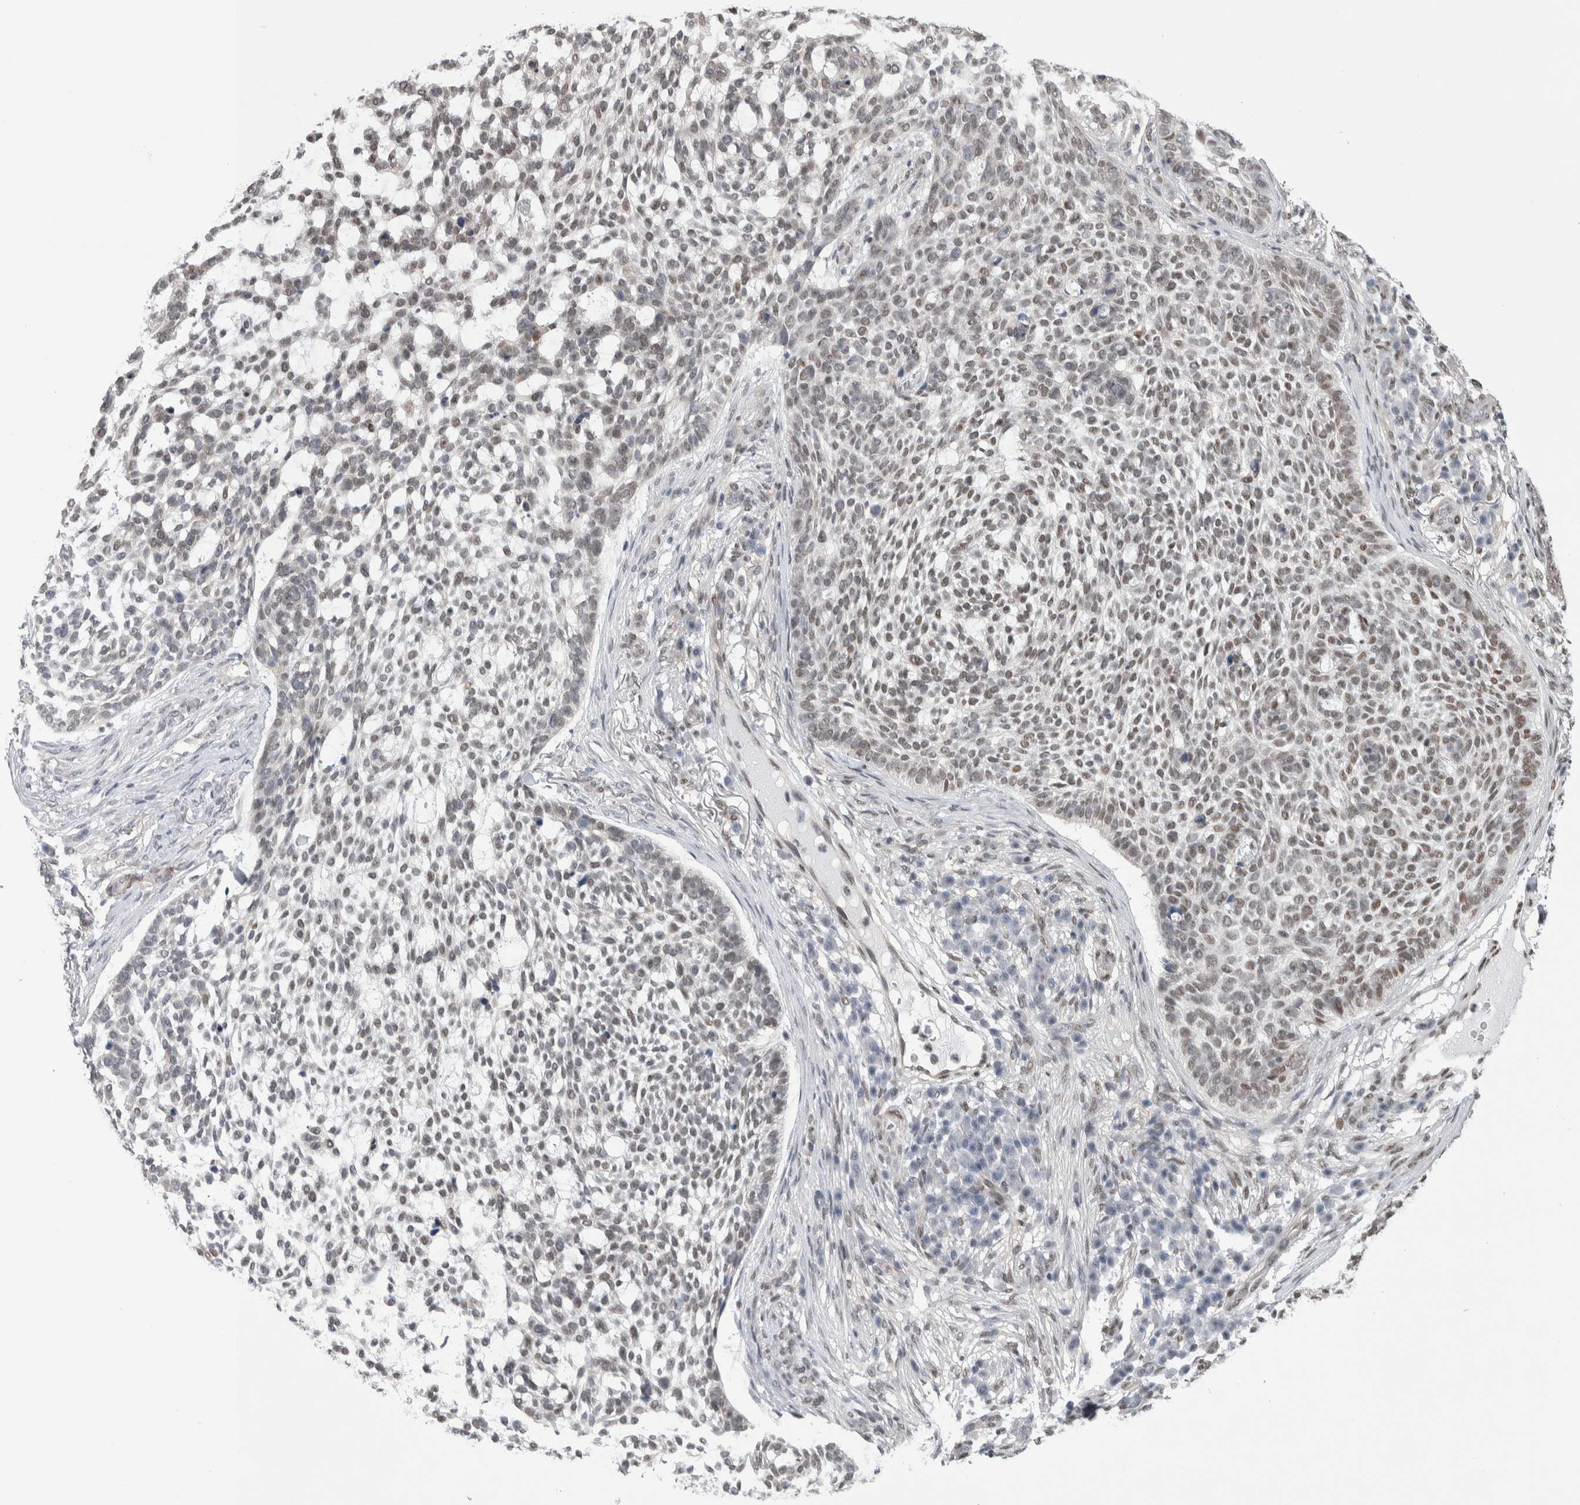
{"staining": {"intensity": "weak", "quantity": "<25%", "location": "nuclear"}, "tissue": "skin cancer", "cell_type": "Tumor cells", "image_type": "cancer", "snomed": [{"axis": "morphology", "description": "Basal cell carcinoma"}, {"axis": "topography", "description": "Skin"}], "caption": "An image of human skin basal cell carcinoma is negative for staining in tumor cells.", "gene": "TAX1BP1", "patient": {"sex": "female", "age": 64}}